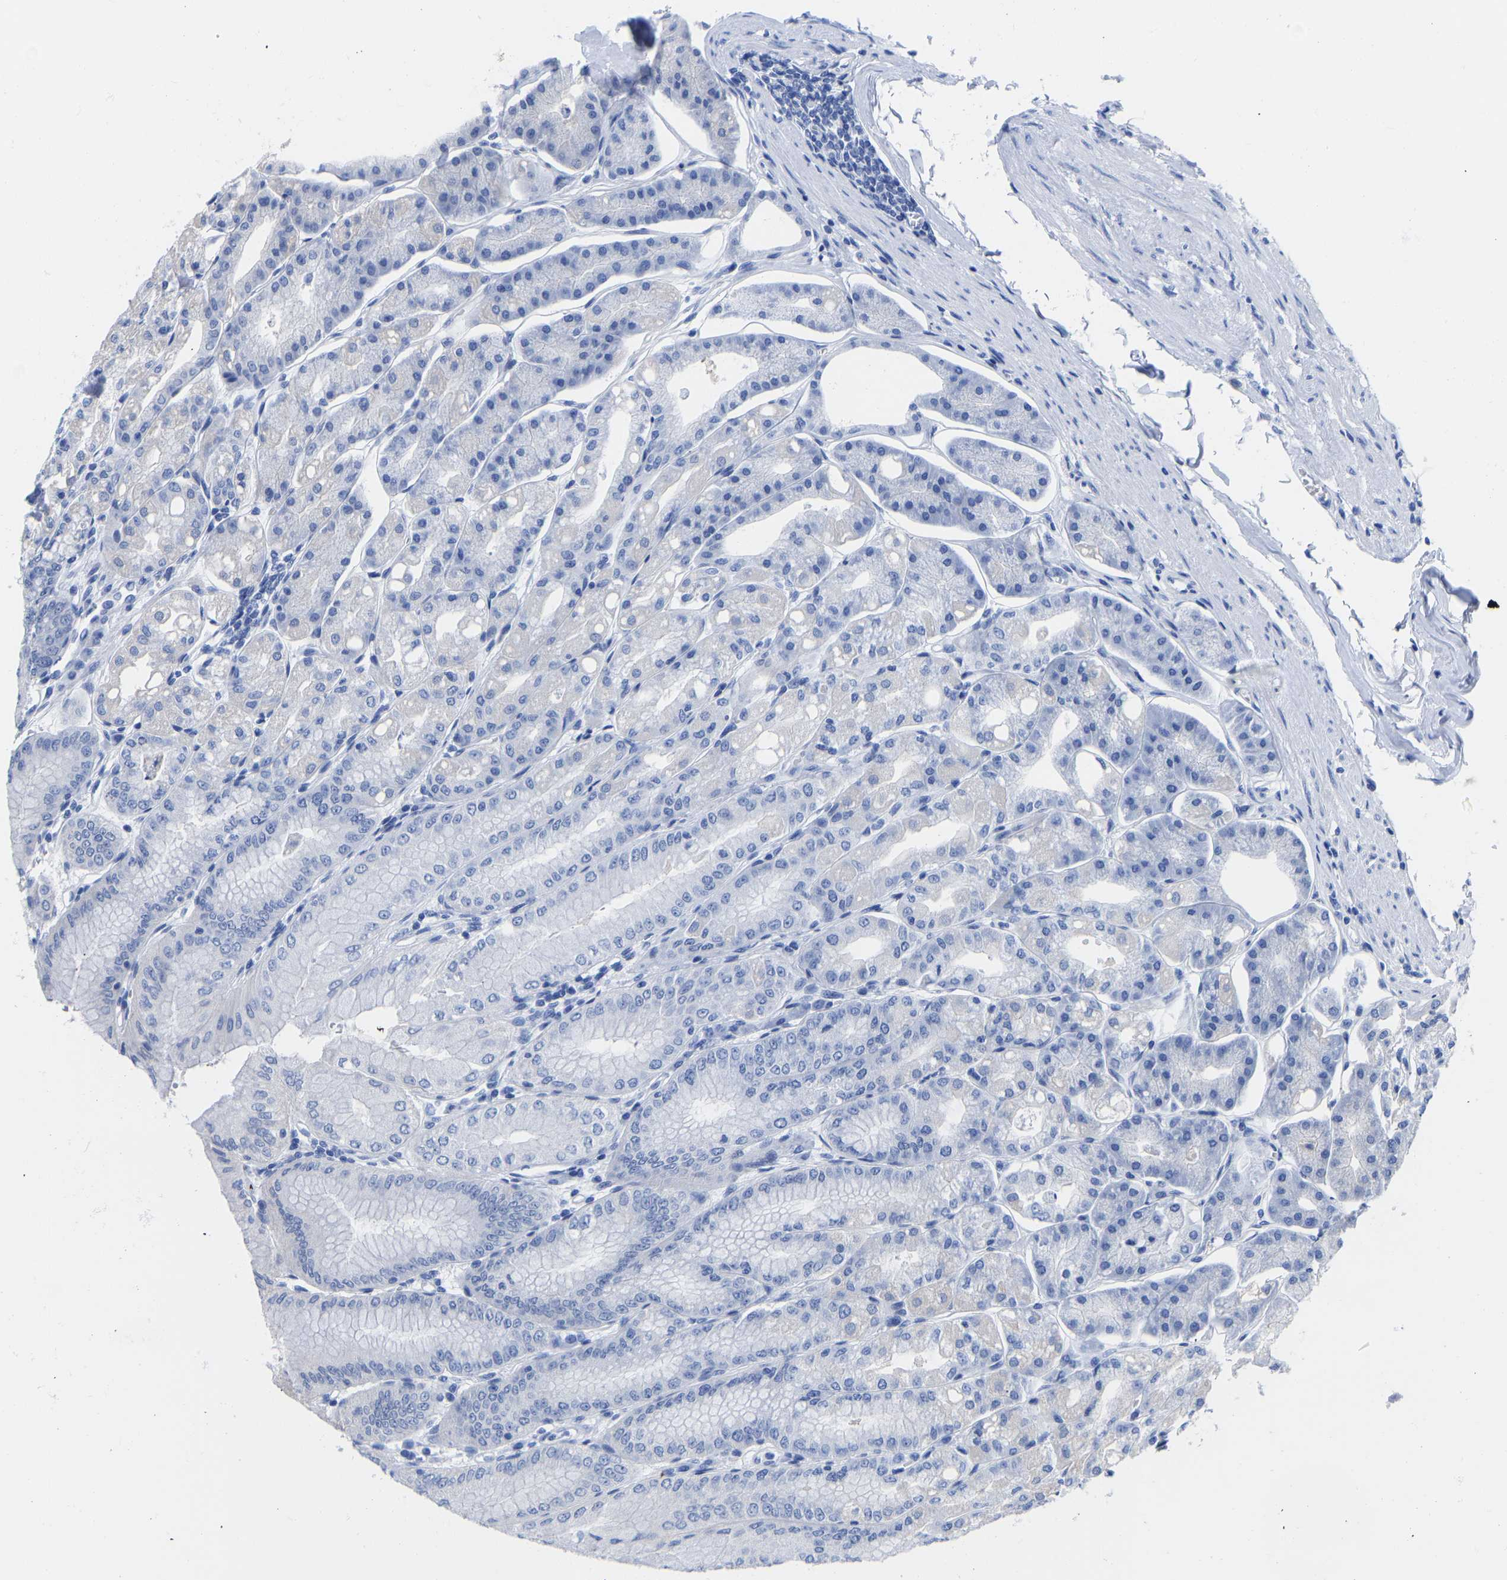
{"staining": {"intensity": "weak", "quantity": "<25%", "location": "cytoplasmic/membranous"}, "tissue": "stomach", "cell_type": "Glandular cells", "image_type": "normal", "snomed": [{"axis": "morphology", "description": "Normal tissue, NOS"}, {"axis": "topography", "description": "Stomach, lower"}], "caption": "Stomach was stained to show a protein in brown. There is no significant positivity in glandular cells. (DAB immunohistochemistry (IHC) visualized using brightfield microscopy, high magnification).", "gene": "GPA33", "patient": {"sex": "male", "age": 71}}